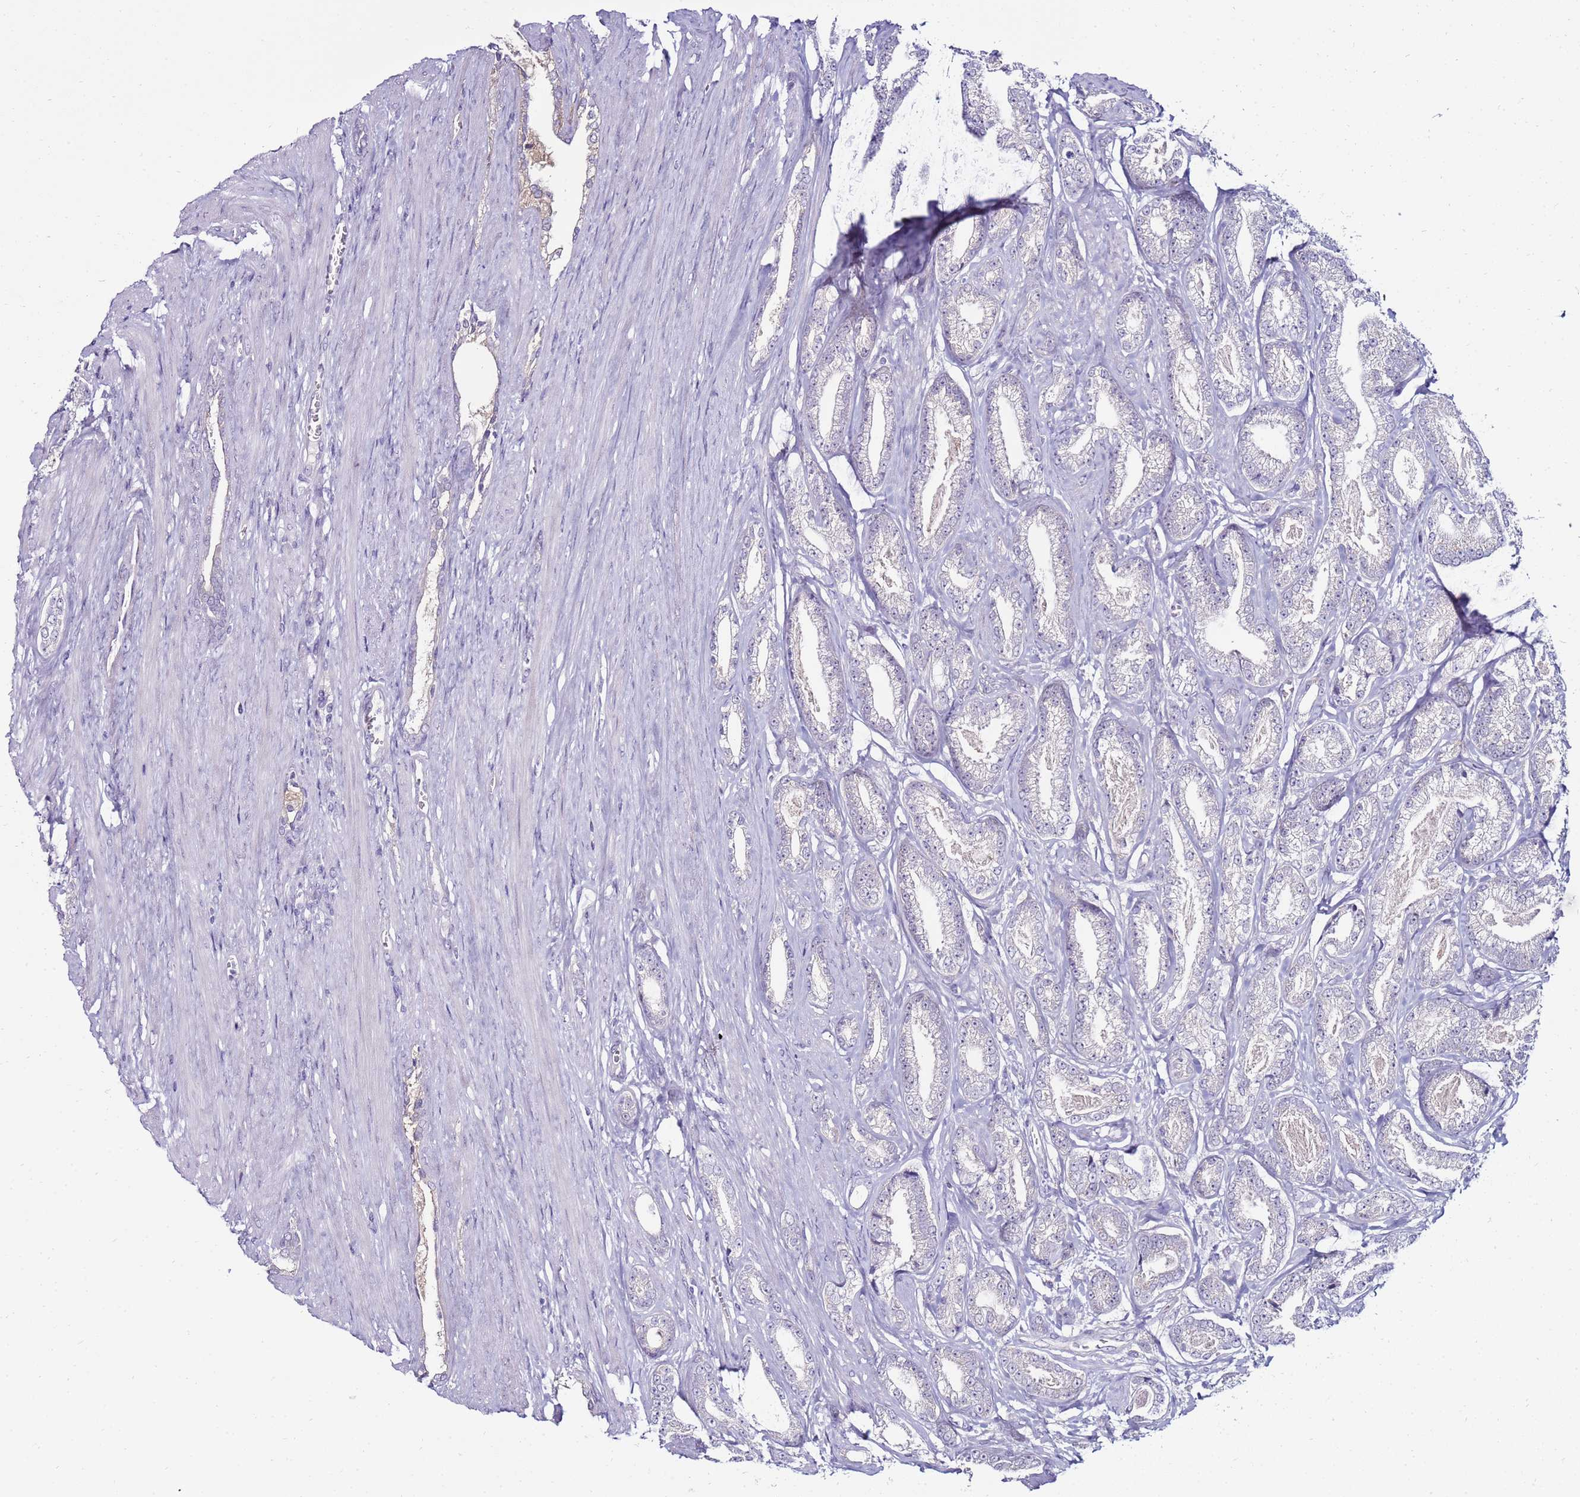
{"staining": {"intensity": "negative", "quantity": "none", "location": "none"}, "tissue": "prostate cancer", "cell_type": "Tumor cells", "image_type": "cancer", "snomed": [{"axis": "morphology", "description": "Adenocarcinoma, NOS"}, {"axis": "topography", "description": "Prostate and seminal vesicle, NOS"}], "caption": "An image of human prostate cancer (adenocarcinoma) is negative for staining in tumor cells.", "gene": "GPN3", "patient": {"sex": "male", "age": 76}}